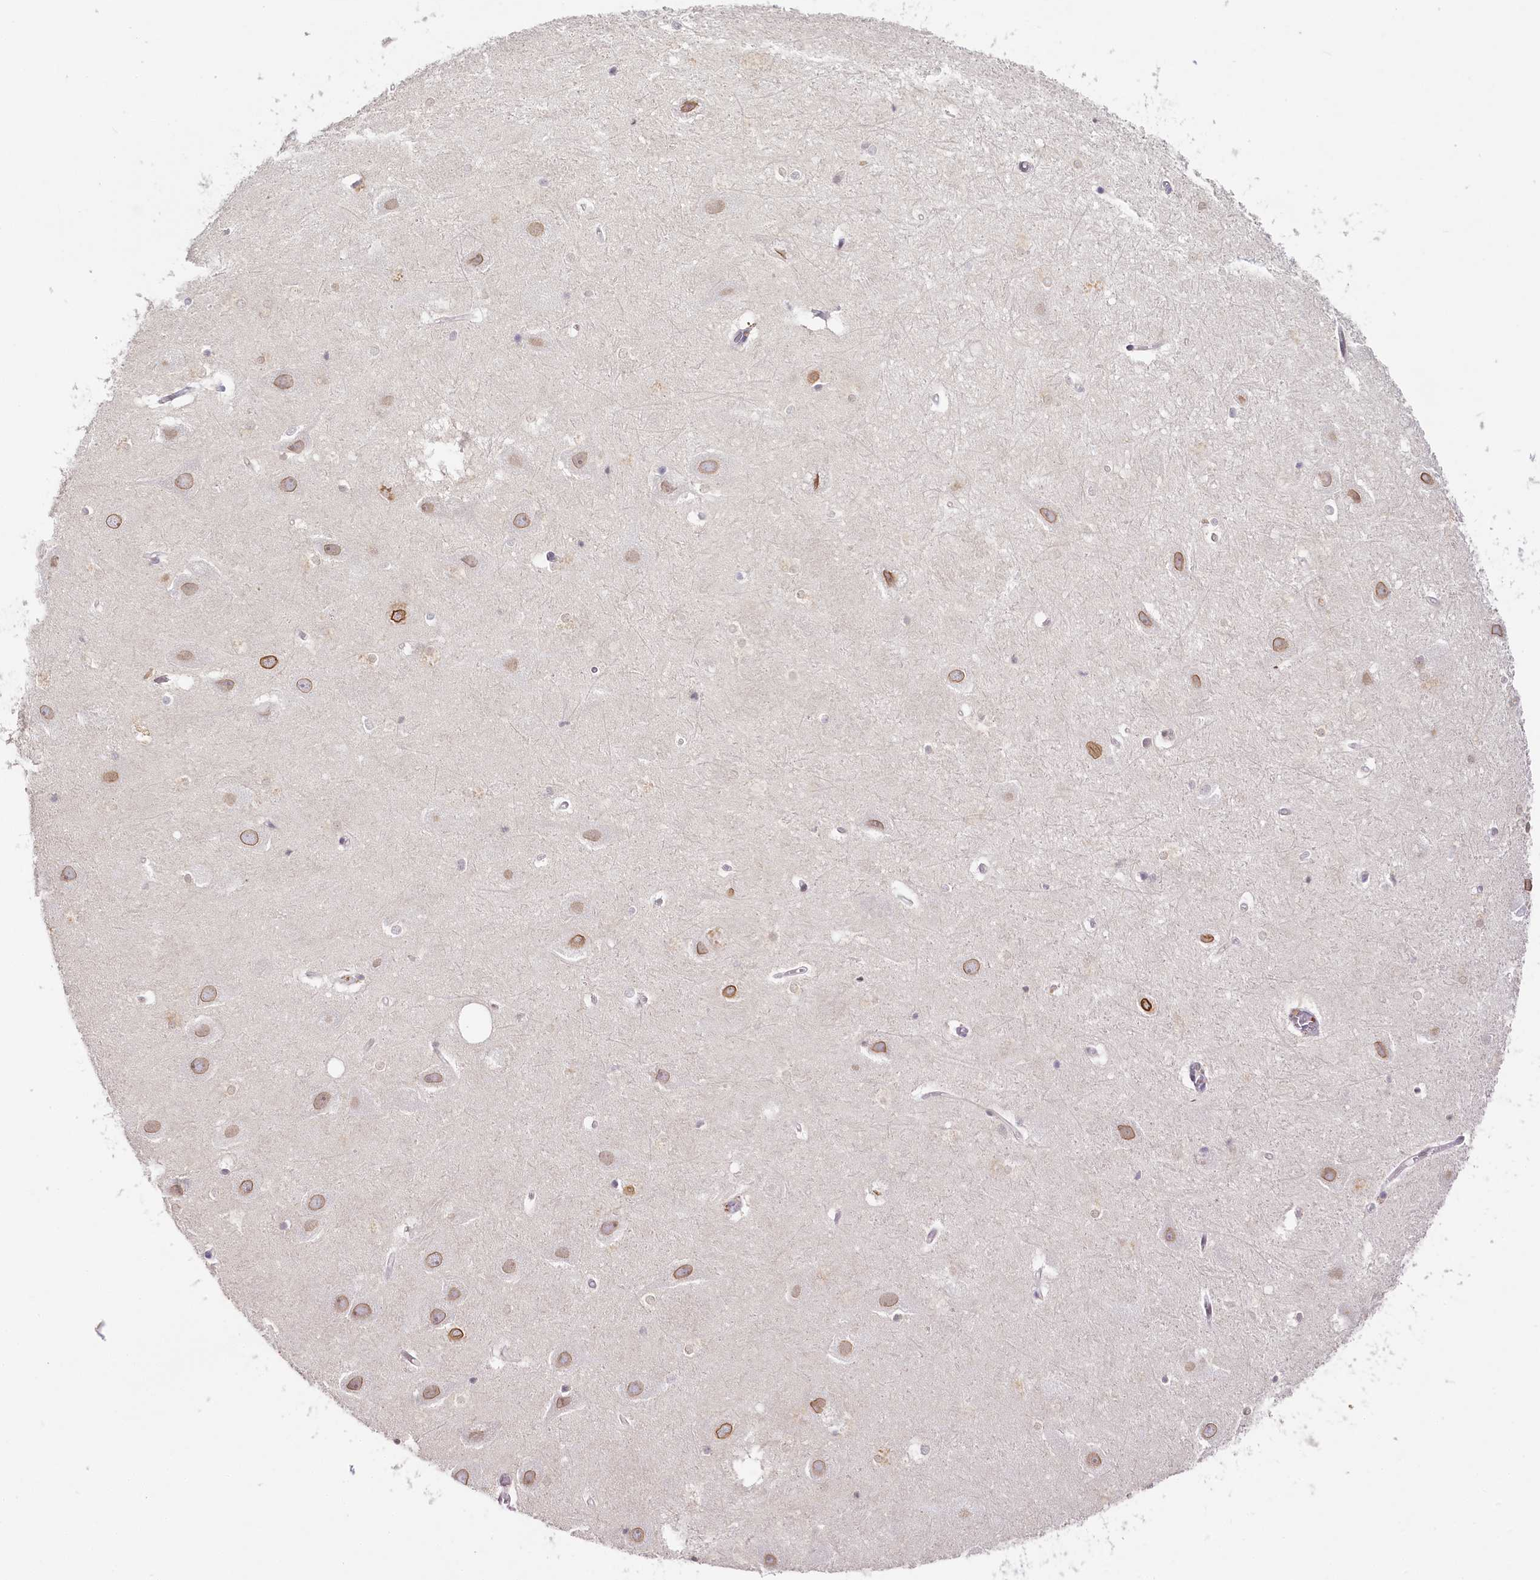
{"staining": {"intensity": "negative", "quantity": "none", "location": "none"}, "tissue": "hippocampus", "cell_type": "Glial cells", "image_type": "normal", "snomed": [{"axis": "morphology", "description": "Normal tissue, NOS"}, {"axis": "topography", "description": "Hippocampus"}], "caption": "An IHC photomicrograph of normal hippocampus is shown. There is no staining in glial cells of hippocampus.", "gene": "HPD", "patient": {"sex": "female", "age": 52}}